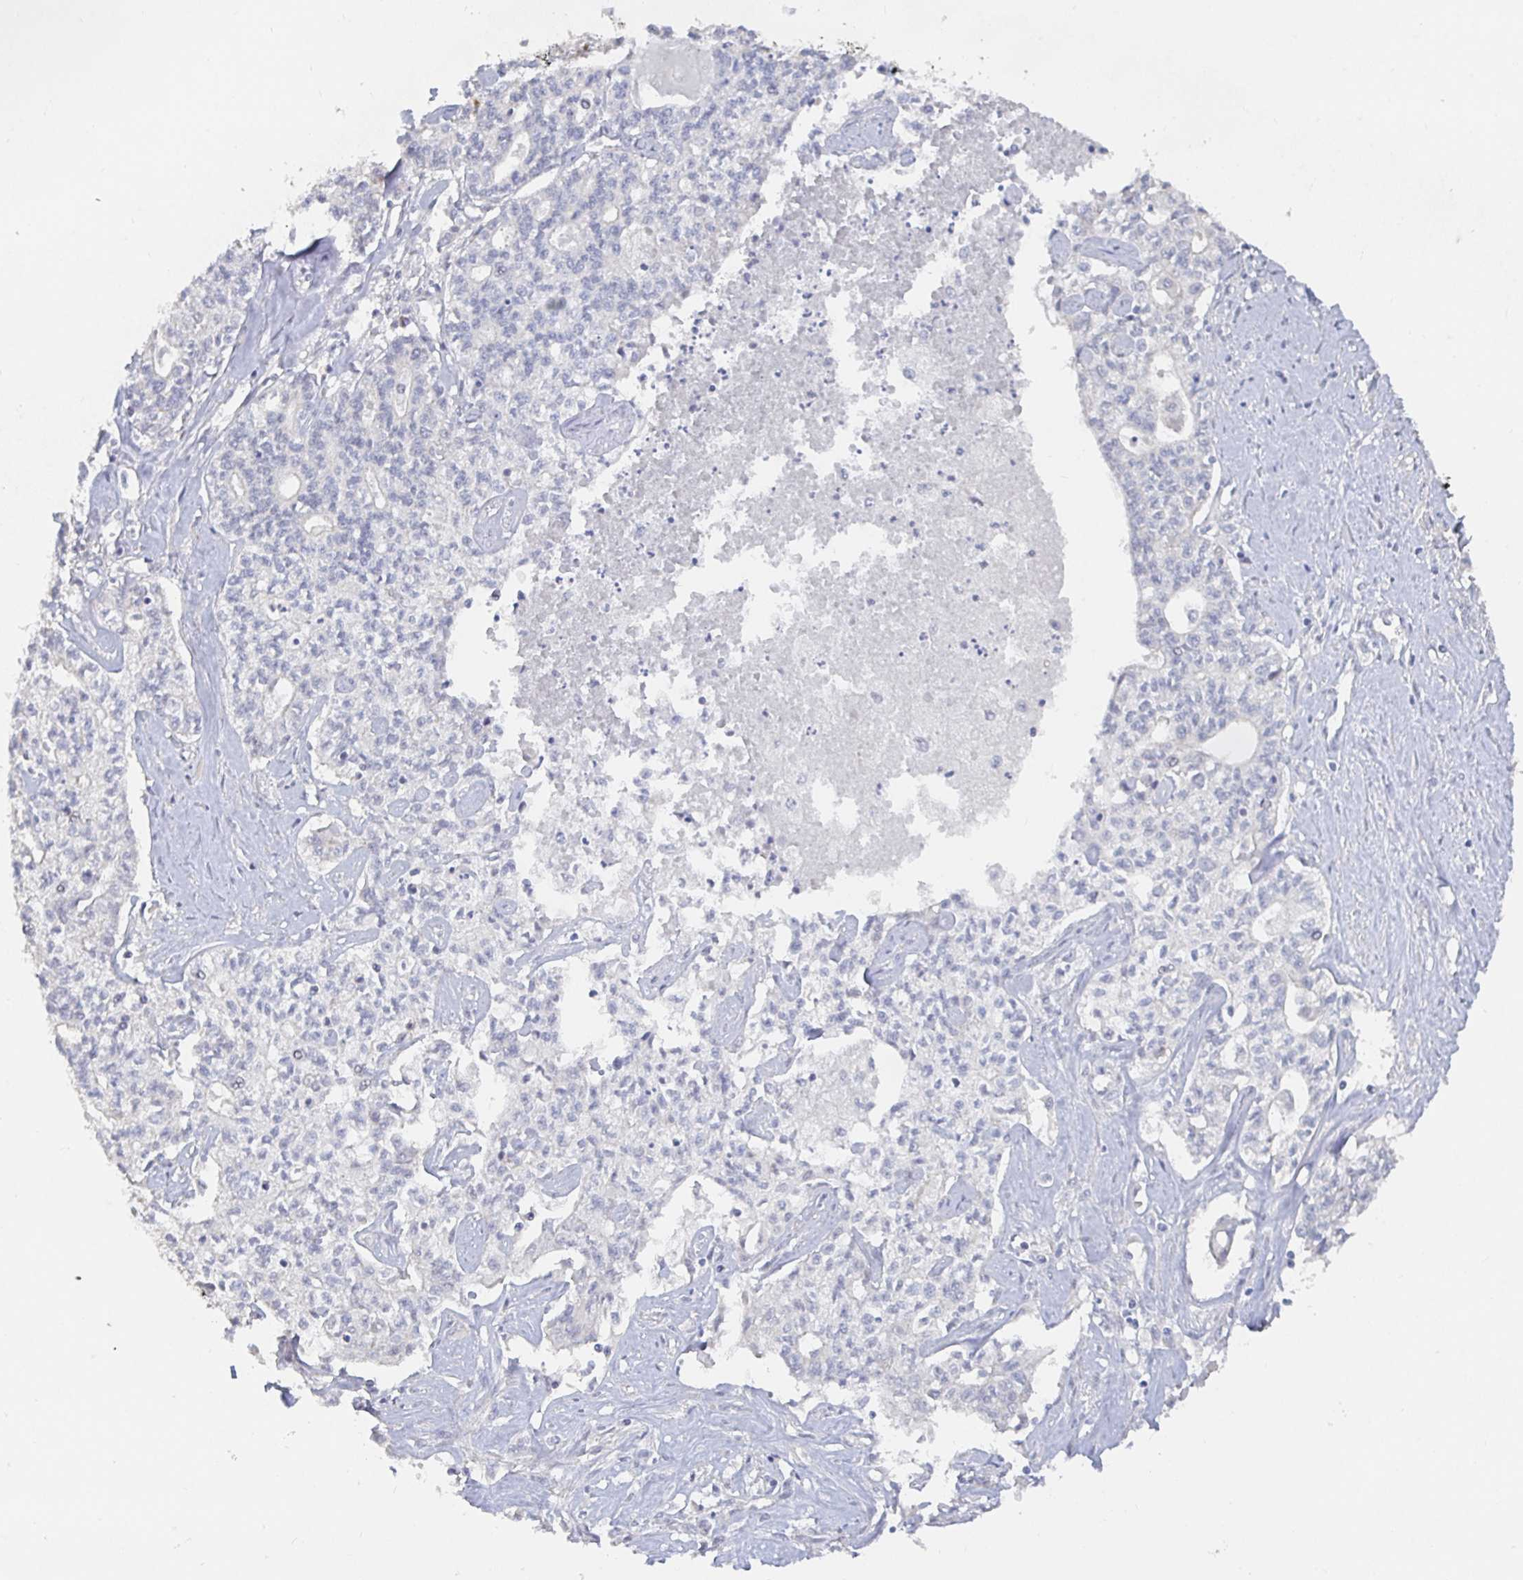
{"staining": {"intensity": "negative", "quantity": "none", "location": "none"}, "tissue": "liver cancer", "cell_type": "Tumor cells", "image_type": "cancer", "snomed": [{"axis": "morphology", "description": "Cholangiocarcinoma"}, {"axis": "topography", "description": "Liver"}], "caption": "Tumor cells show no significant protein staining in liver cancer (cholangiocarcinoma).", "gene": "MEIS1", "patient": {"sex": "female", "age": 61}}